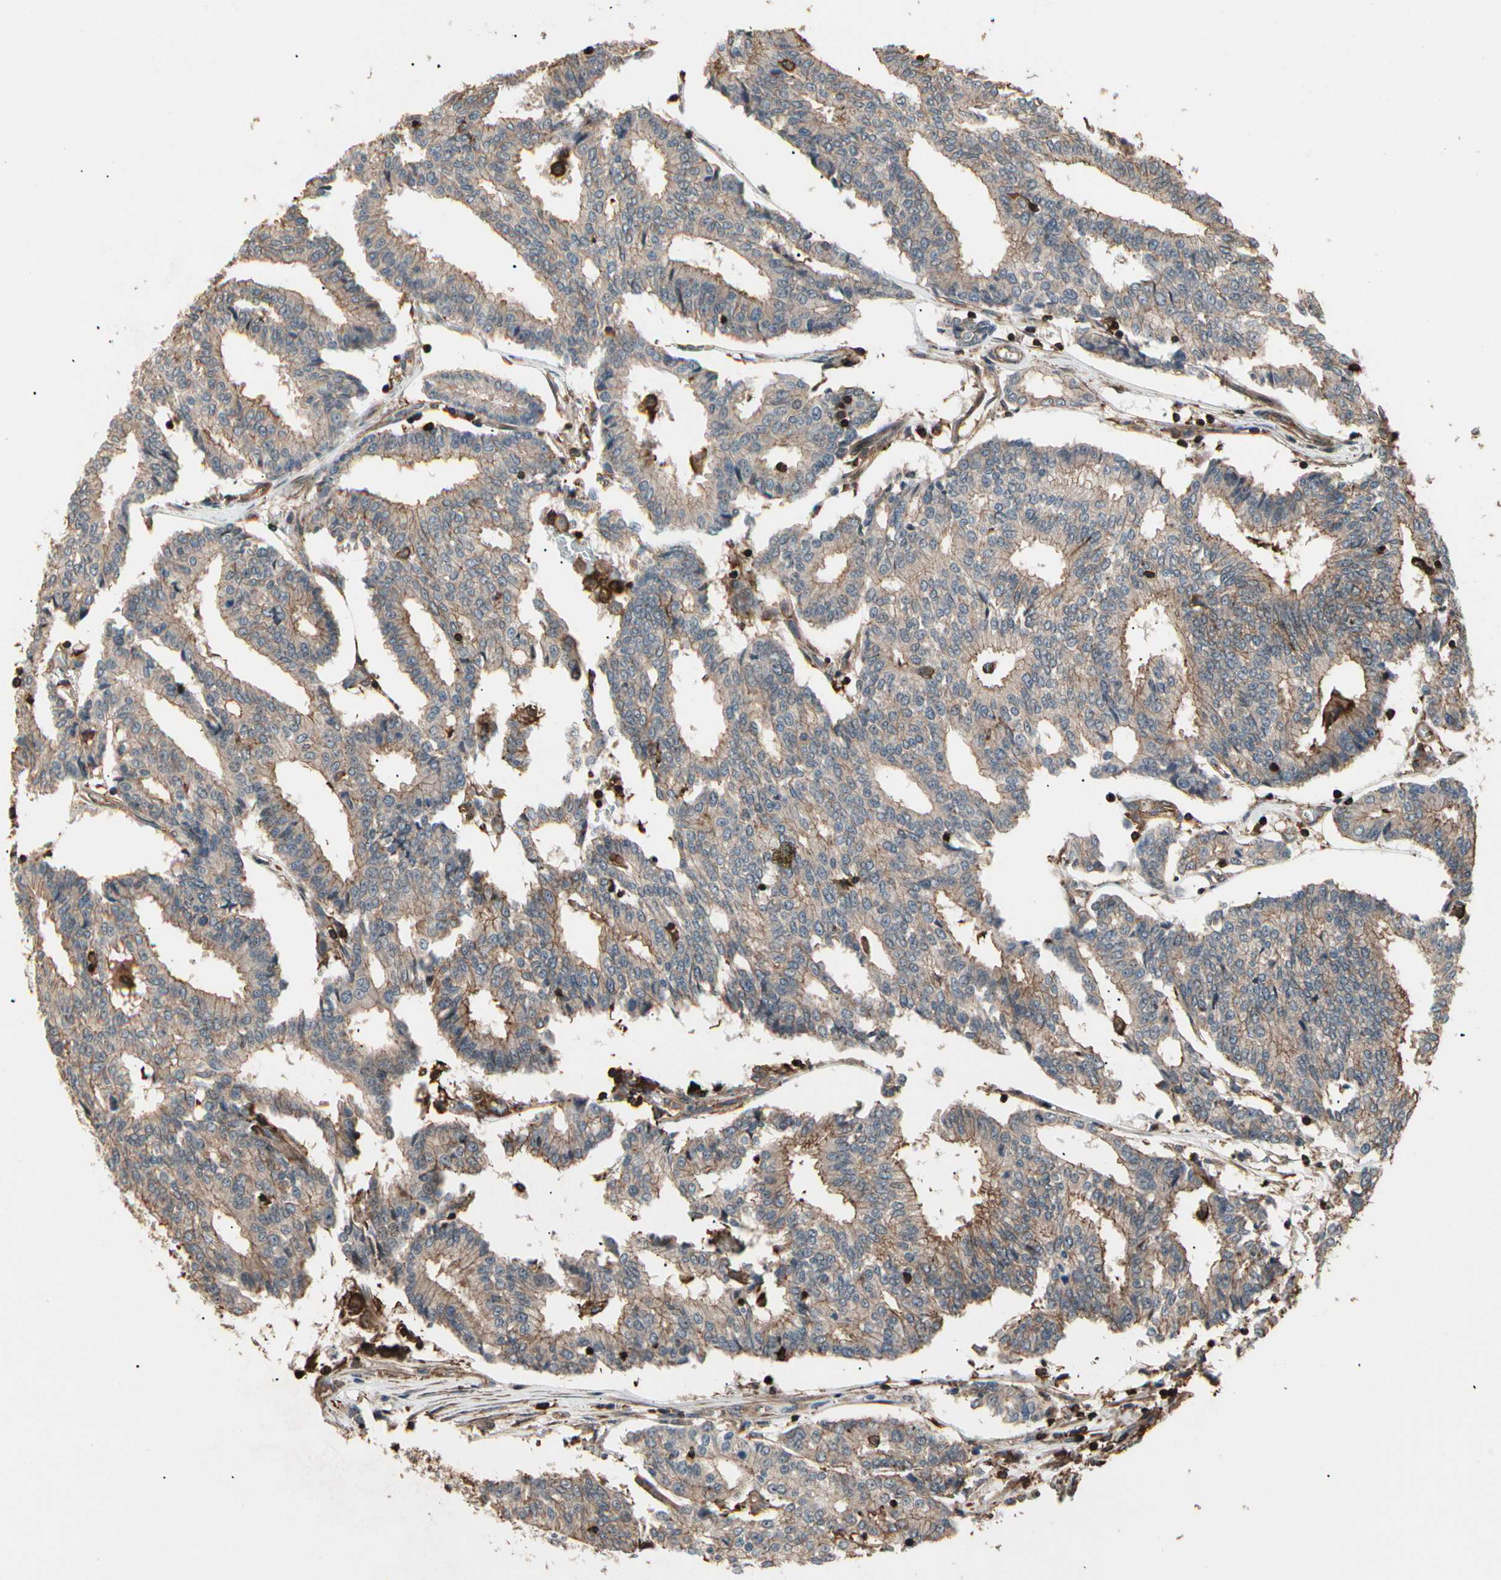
{"staining": {"intensity": "weak", "quantity": ">75%", "location": "cytoplasmic/membranous"}, "tissue": "prostate cancer", "cell_type": "Tumor cells", "image_type": "cancer", "snomed": [{"axis": "morphology", "description": "Adenocarcinoma, High grade"}, {"axis": "topography", "description": "Prostate"}], "caption": "Prostate cancer (adenocarcinoma (high-grade)) stained with a protein marker exhibits weak staining in tumor cells.", "gene": "MAPK13", "patient": {"sex": "male", "age": 55}}